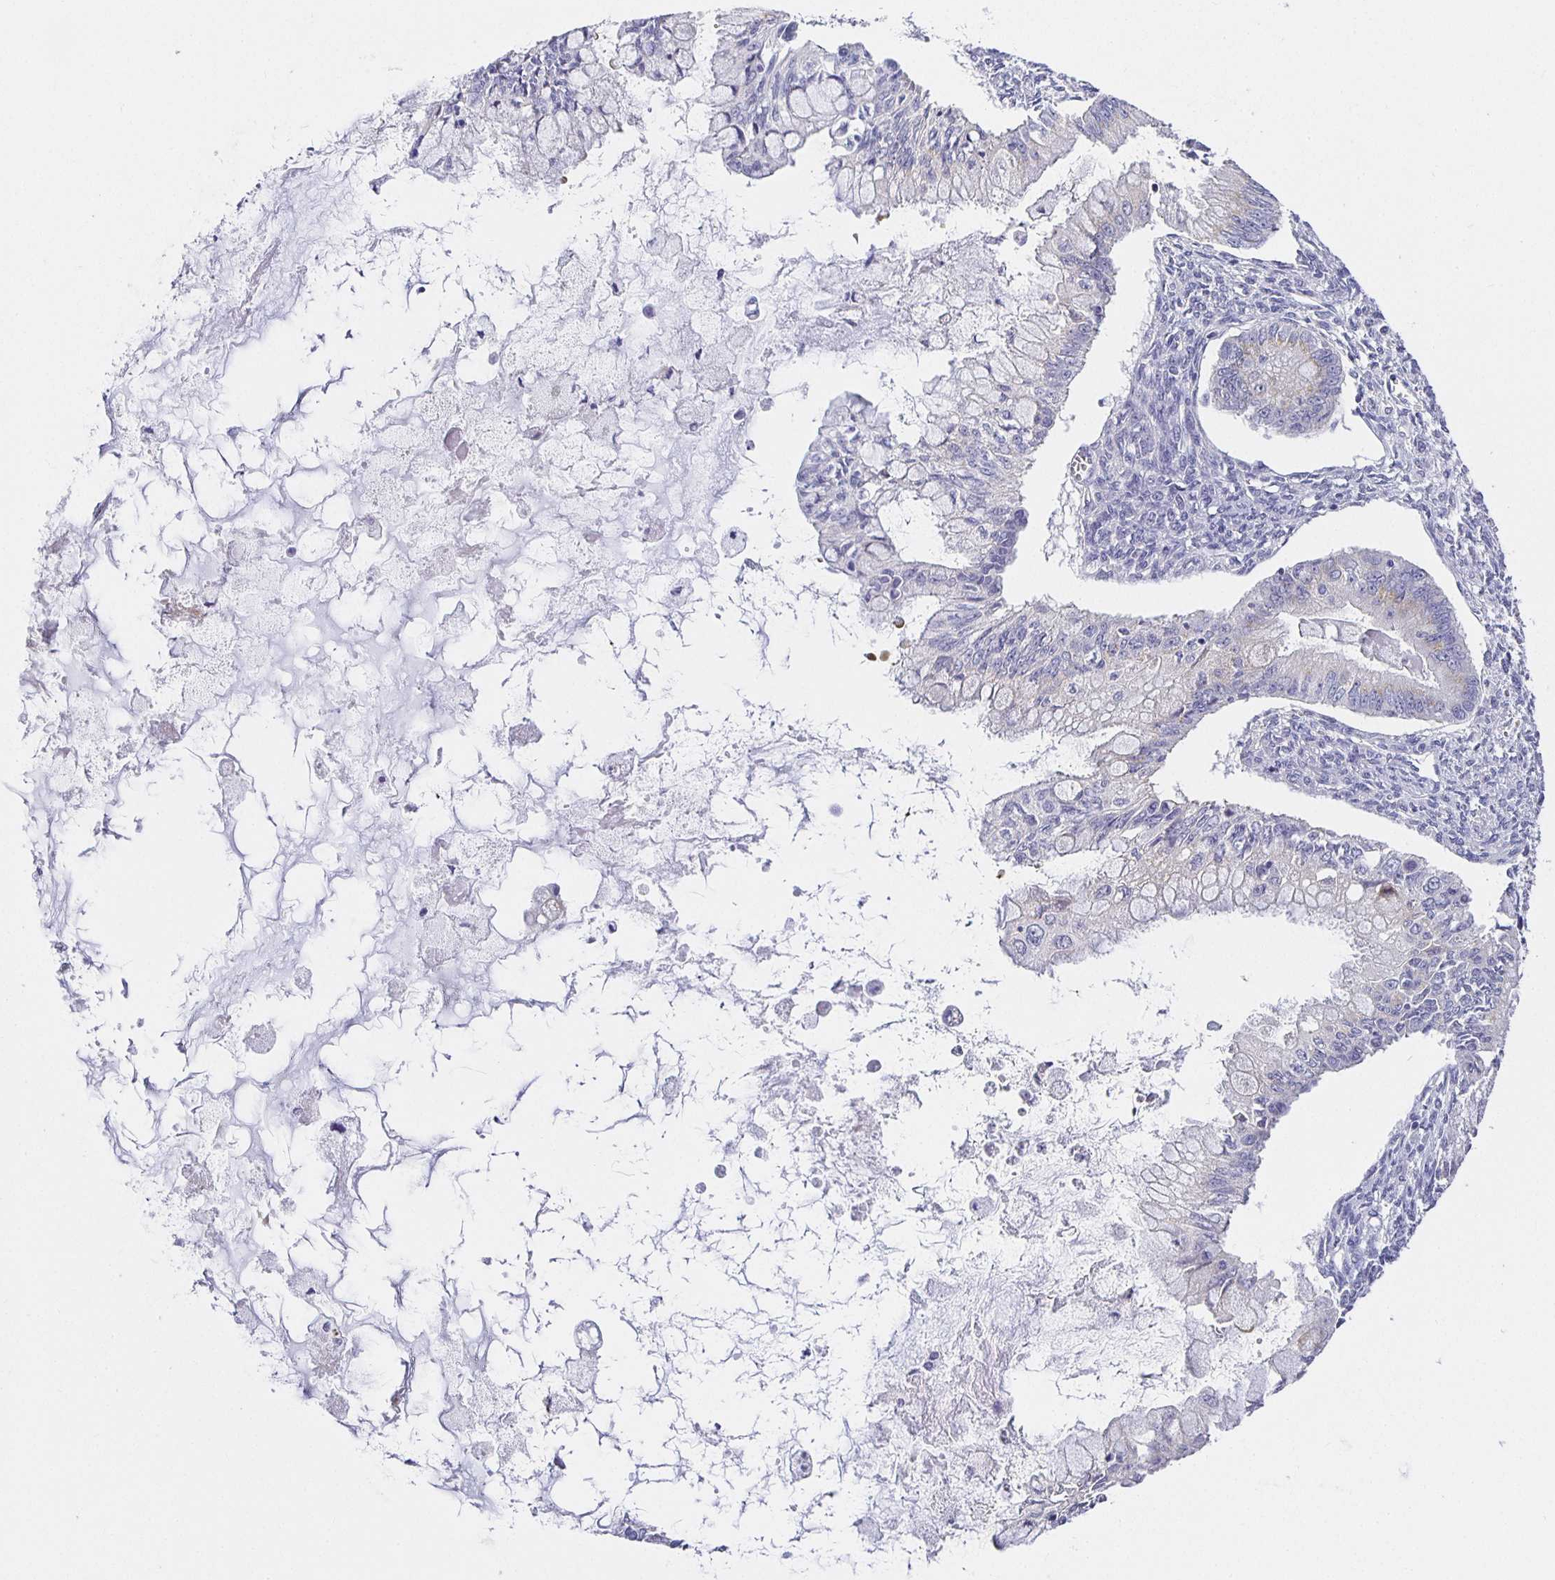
{"staining": {"intensity": "negative", "quantity": "none", "location": "none"}, "tissue": "ovarian cancer", "cell_type": "Tumor cells", "image_type": "cancer", "snomed": [{"axis": "morphology", "description": "Cystadenocarcinoma, mucinous, NOS"}, {"axis": "topography", "description": "Ovary"}], "caption": "A high-resolution micrograph shows IHC staining of ovarian cancer, which displays no significant positivity in tumor cells. (DAB (3,3'-diaminobenzidine) immunohistochemistry (IHC) with hematoxylin counter stain).", "gene": "OPALIN", "patient": {"sex": "female", "age": 34}}